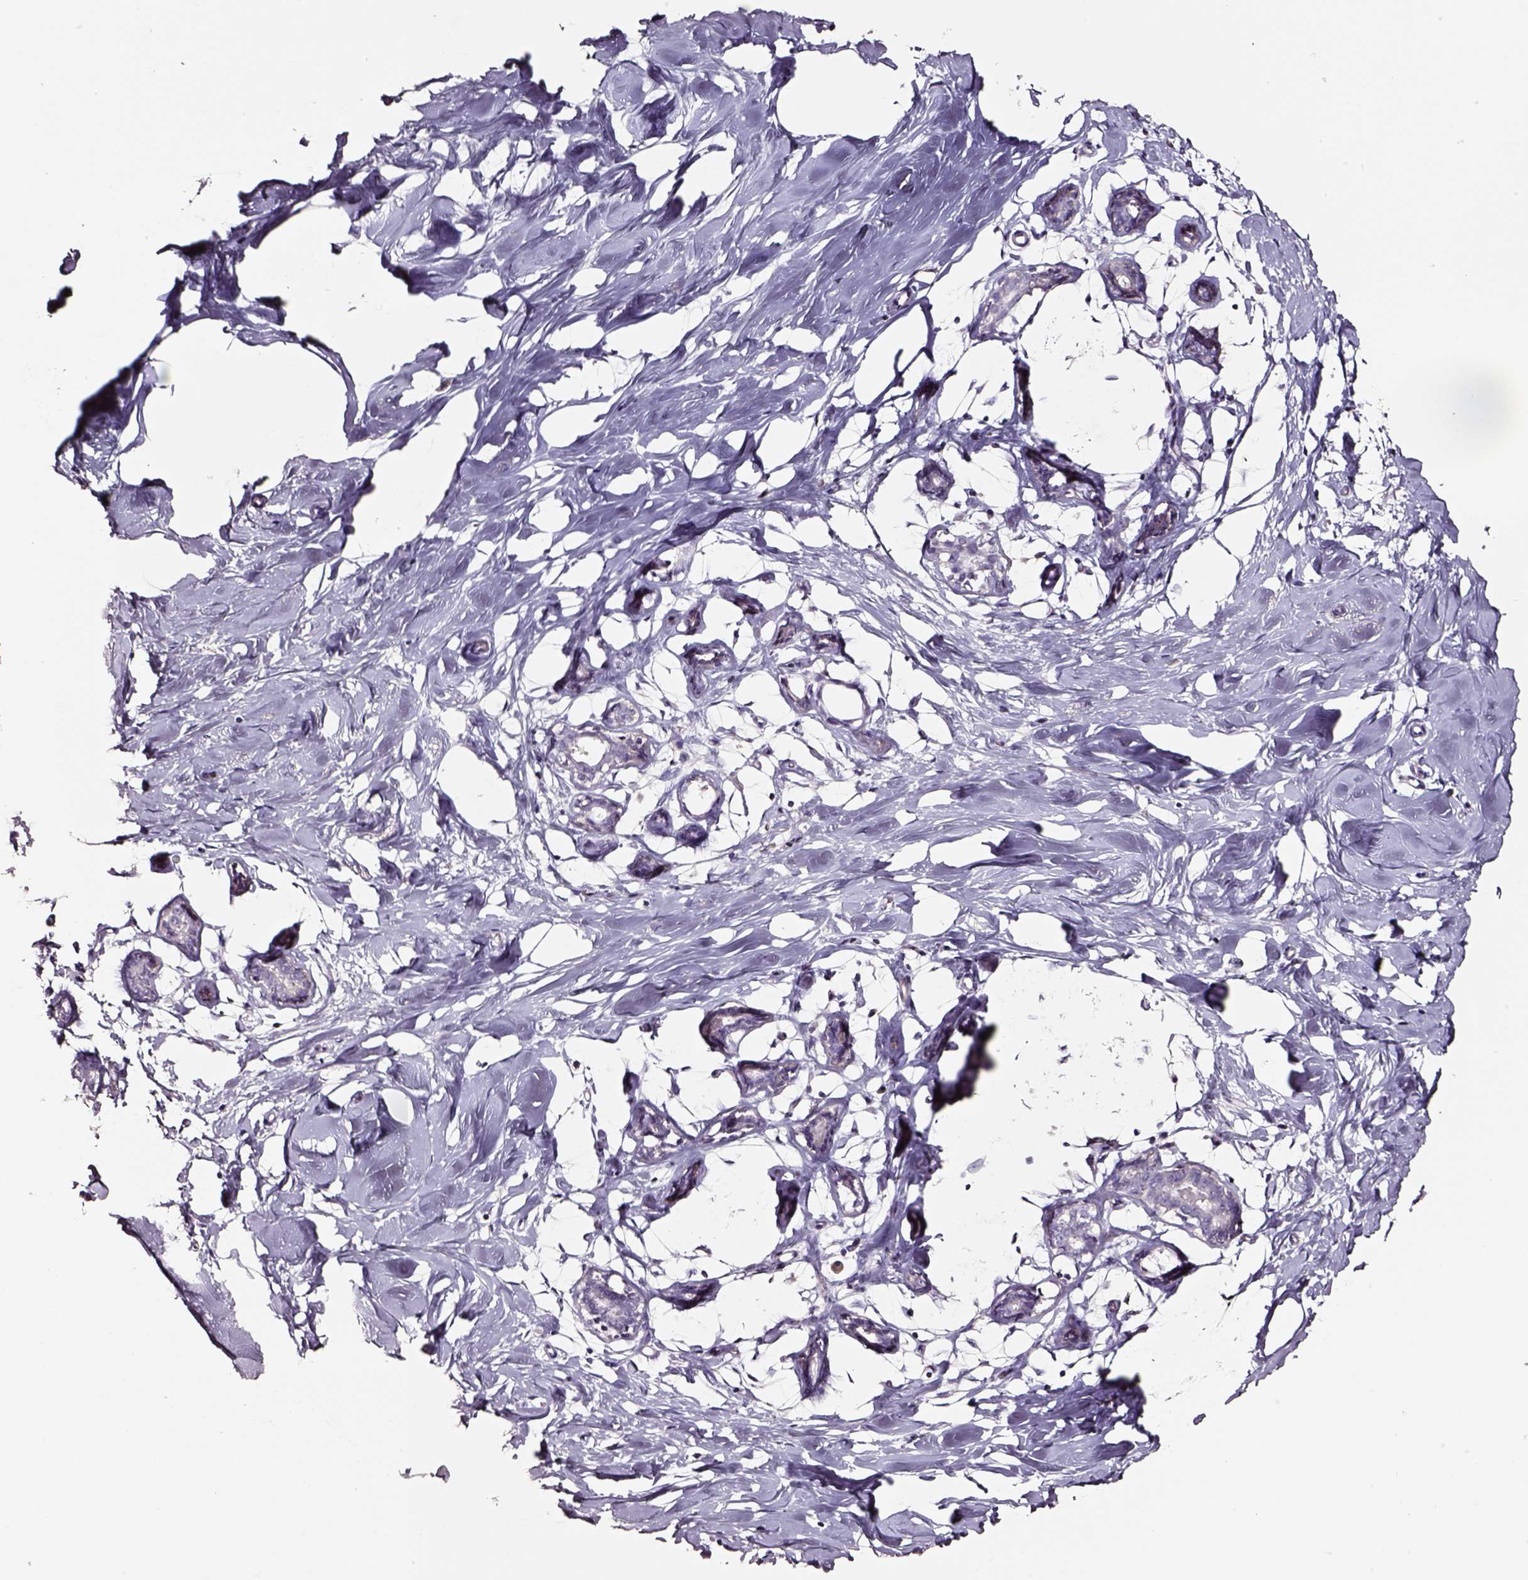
{"staining": {"intensity": "negative", "quantity": "none", "location": "none"}, "tissue": "breast", "cell_type": "Adipocytes", "image_type": "normal", "snomed": [{"axis": "morphology", "description": "Normal tissue, NOS"}, {"axis": "topography", "description": "Breast"}], "caption": "Breast stained for a protein using immunohistochemistry reveals no staining adipocytes.", "gene": "SMIM17", "patient": {"sex": "female", "age": 27}}